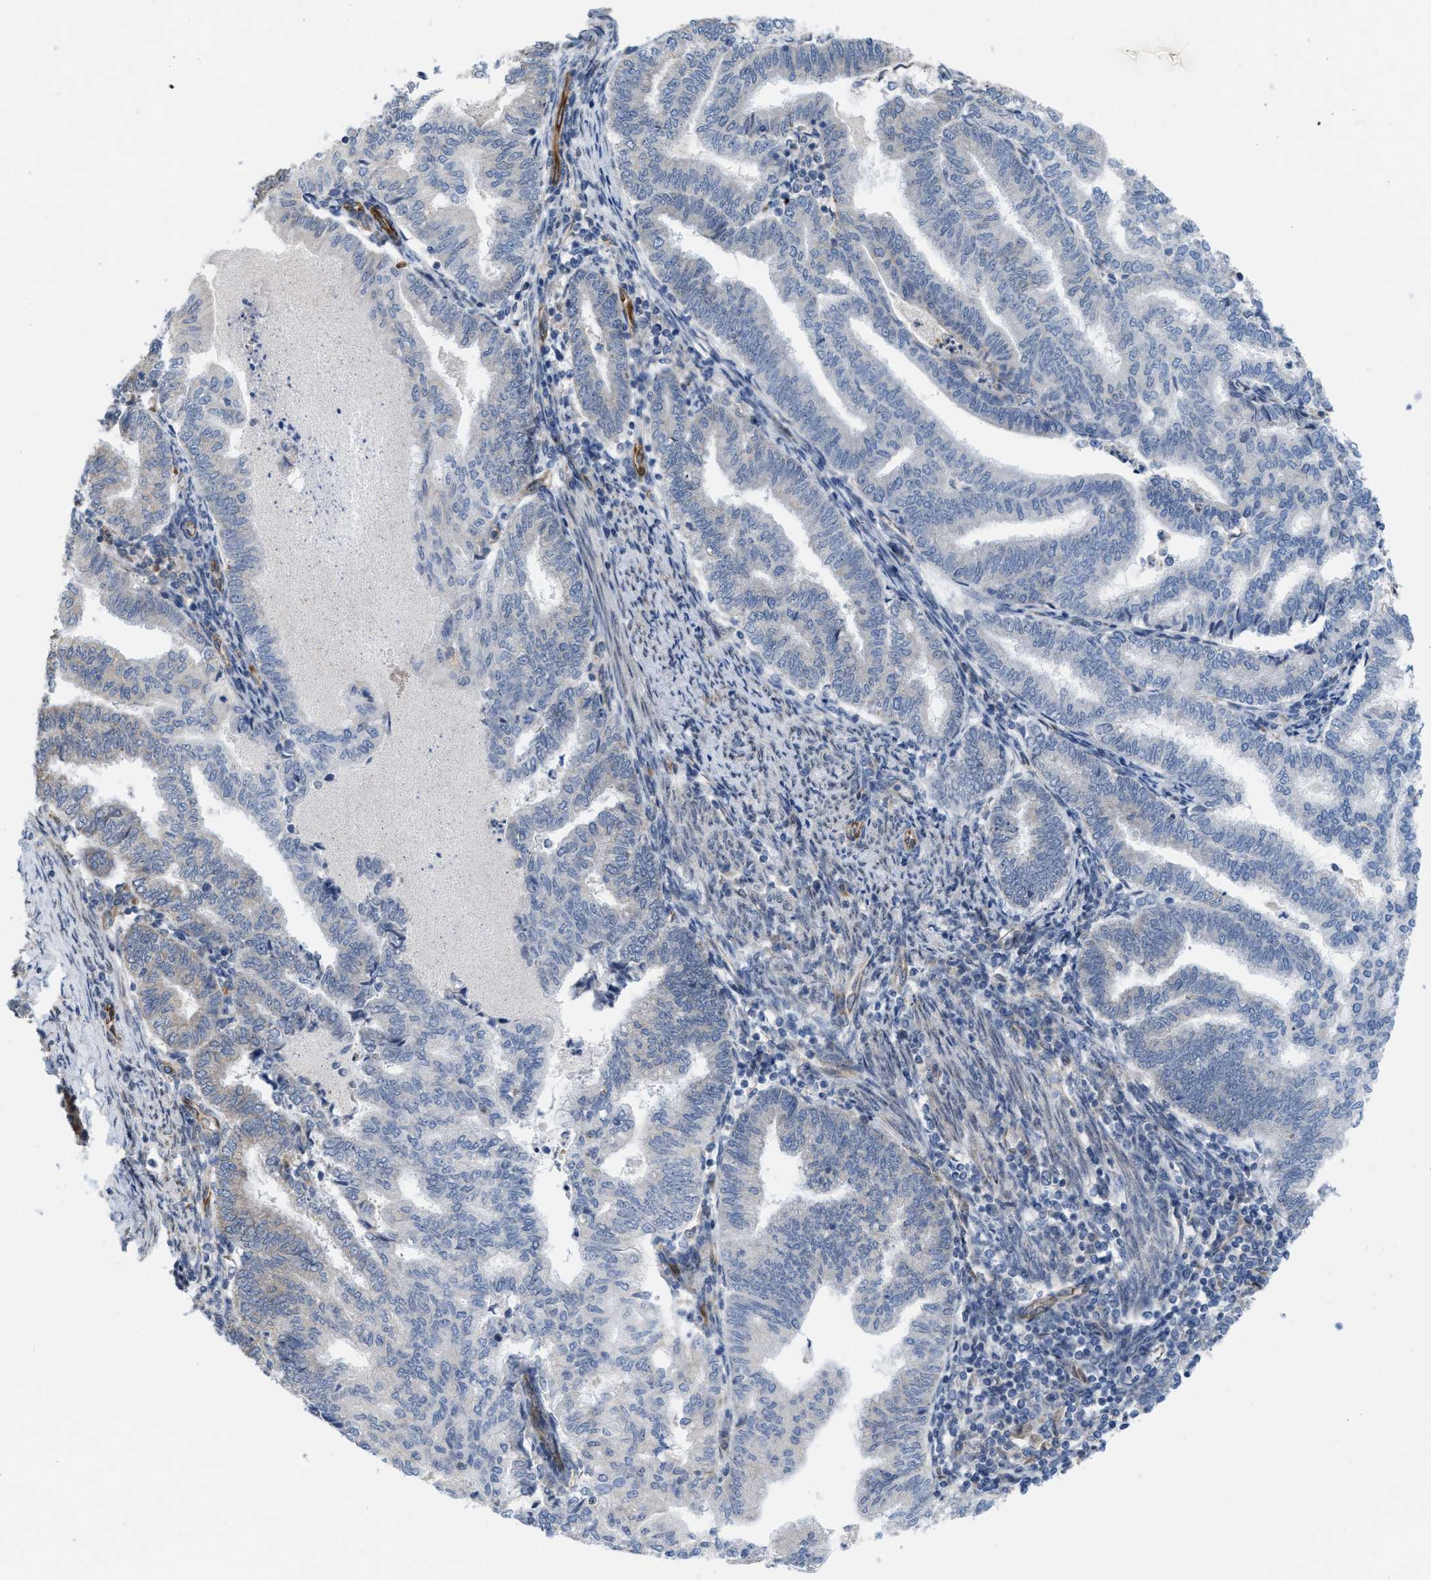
{"staining": {"intensity": "negative", "quantity": "none", "location": "none"}, "tissue": "endometrial cancer", "cell_type": "Tumor cells", "image_type": "cancer", "snomed": [{"axis": "morphology", "description": "Polyp, NOS"}, {"axis": "morphology", "description": "Adenocarcinoma, NOS"}, {"axis": "morphology", "description": "Adenoma, NOS"}, {"axis": "topography", "description": "Endometrium"}], "caption": "High magnification brightfield microscopy of endometrial cancer (adenocarcinoma) stained with DAB (brown) and counterstained with hematoxylin (blue): tumor cells show no significant positivity.", "gene": "EOGT", "patient": {"sex": "female", "age": 79}}